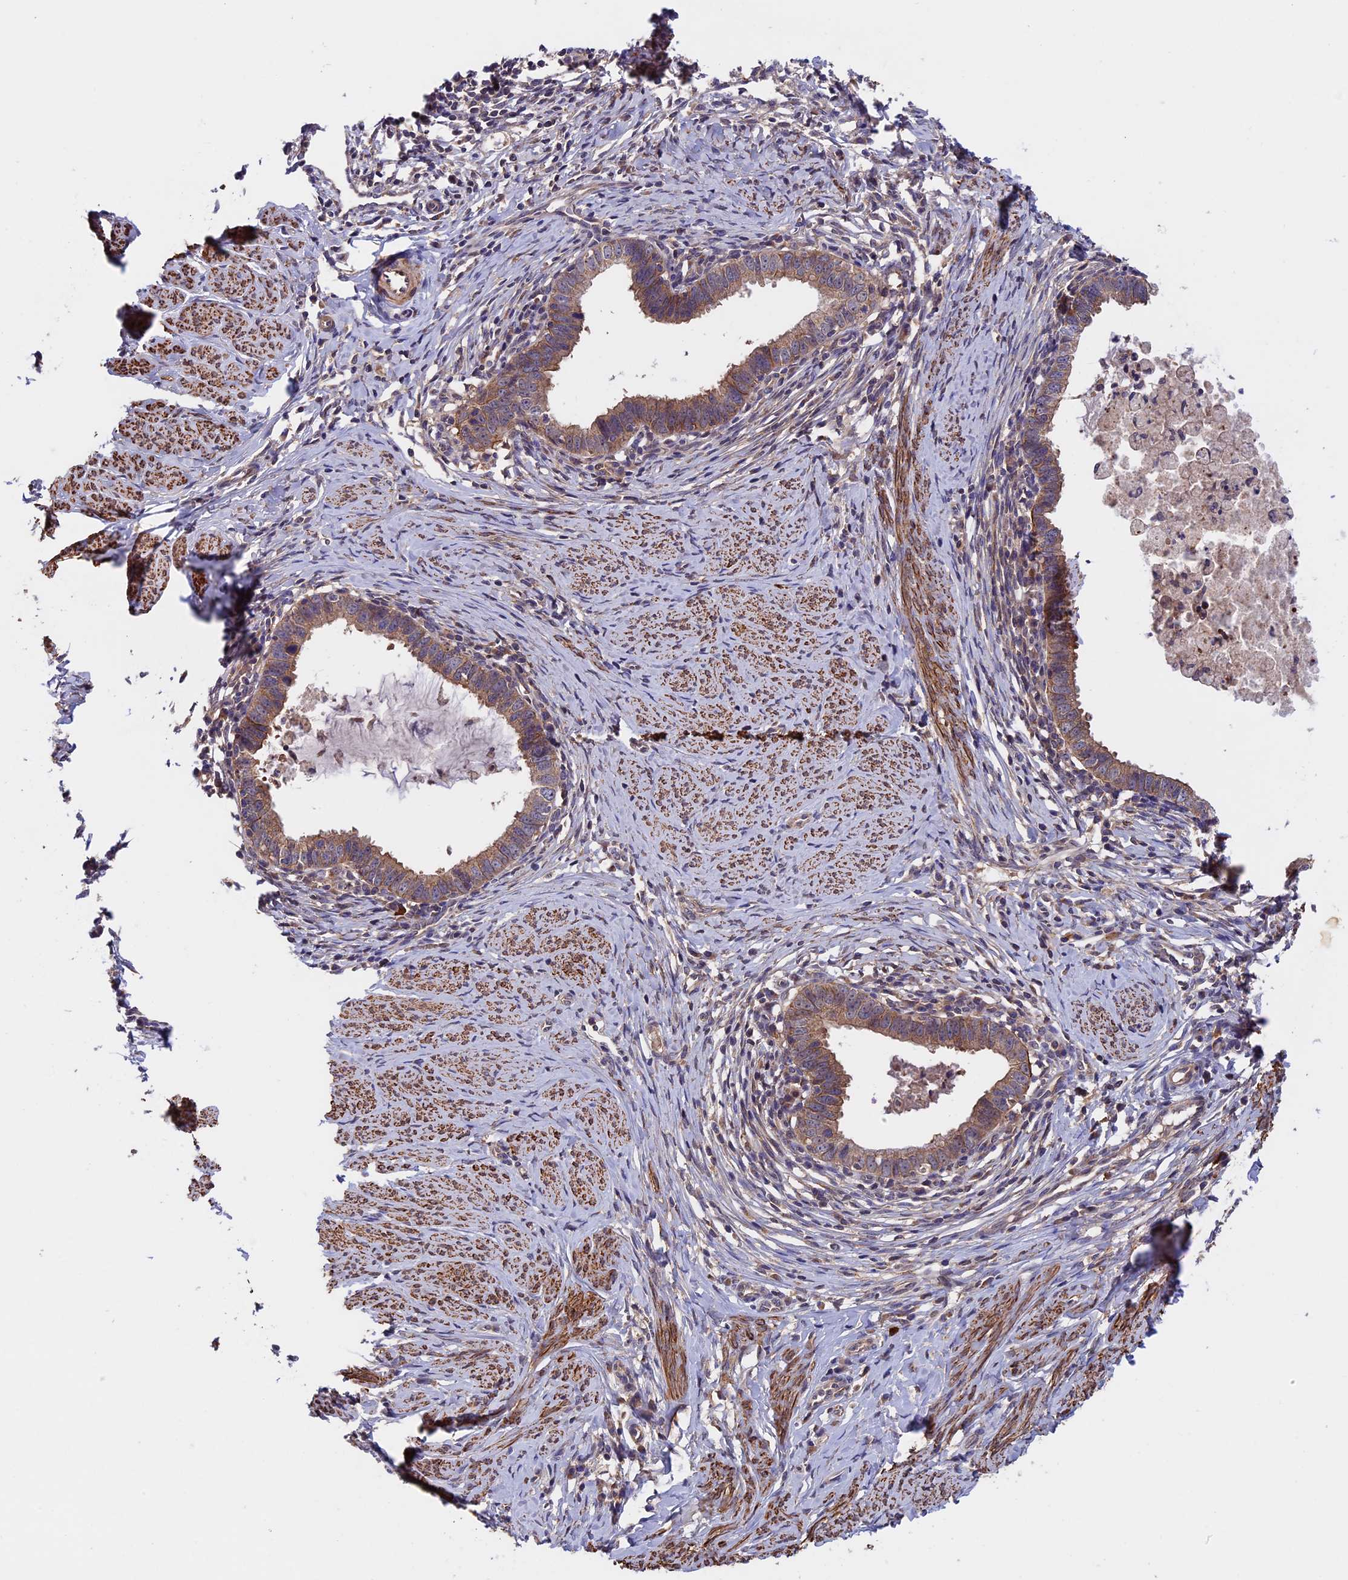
{"staining": {"intensity": "weak", "quantity": ">75%", "location": "cytoplasmic/membranous"}, "tissue": "cervical cancer", "cell_type": "Tumor cells", "image_type": "cancer", "snomed": [{"axis": "morphology", "description": "Adenocarcinoma, NOS"}, {"axis": "topography", "description": "Cervix"}], "caption": "Human adenocarcinoma (cervical) stained for a protein (brown) reveals weak cytoplasmic/membranous positive expression in approximately >75% of tumor cells.", "gene": "SLC9A5", "patient": {"sex": "female", "age": 36}}